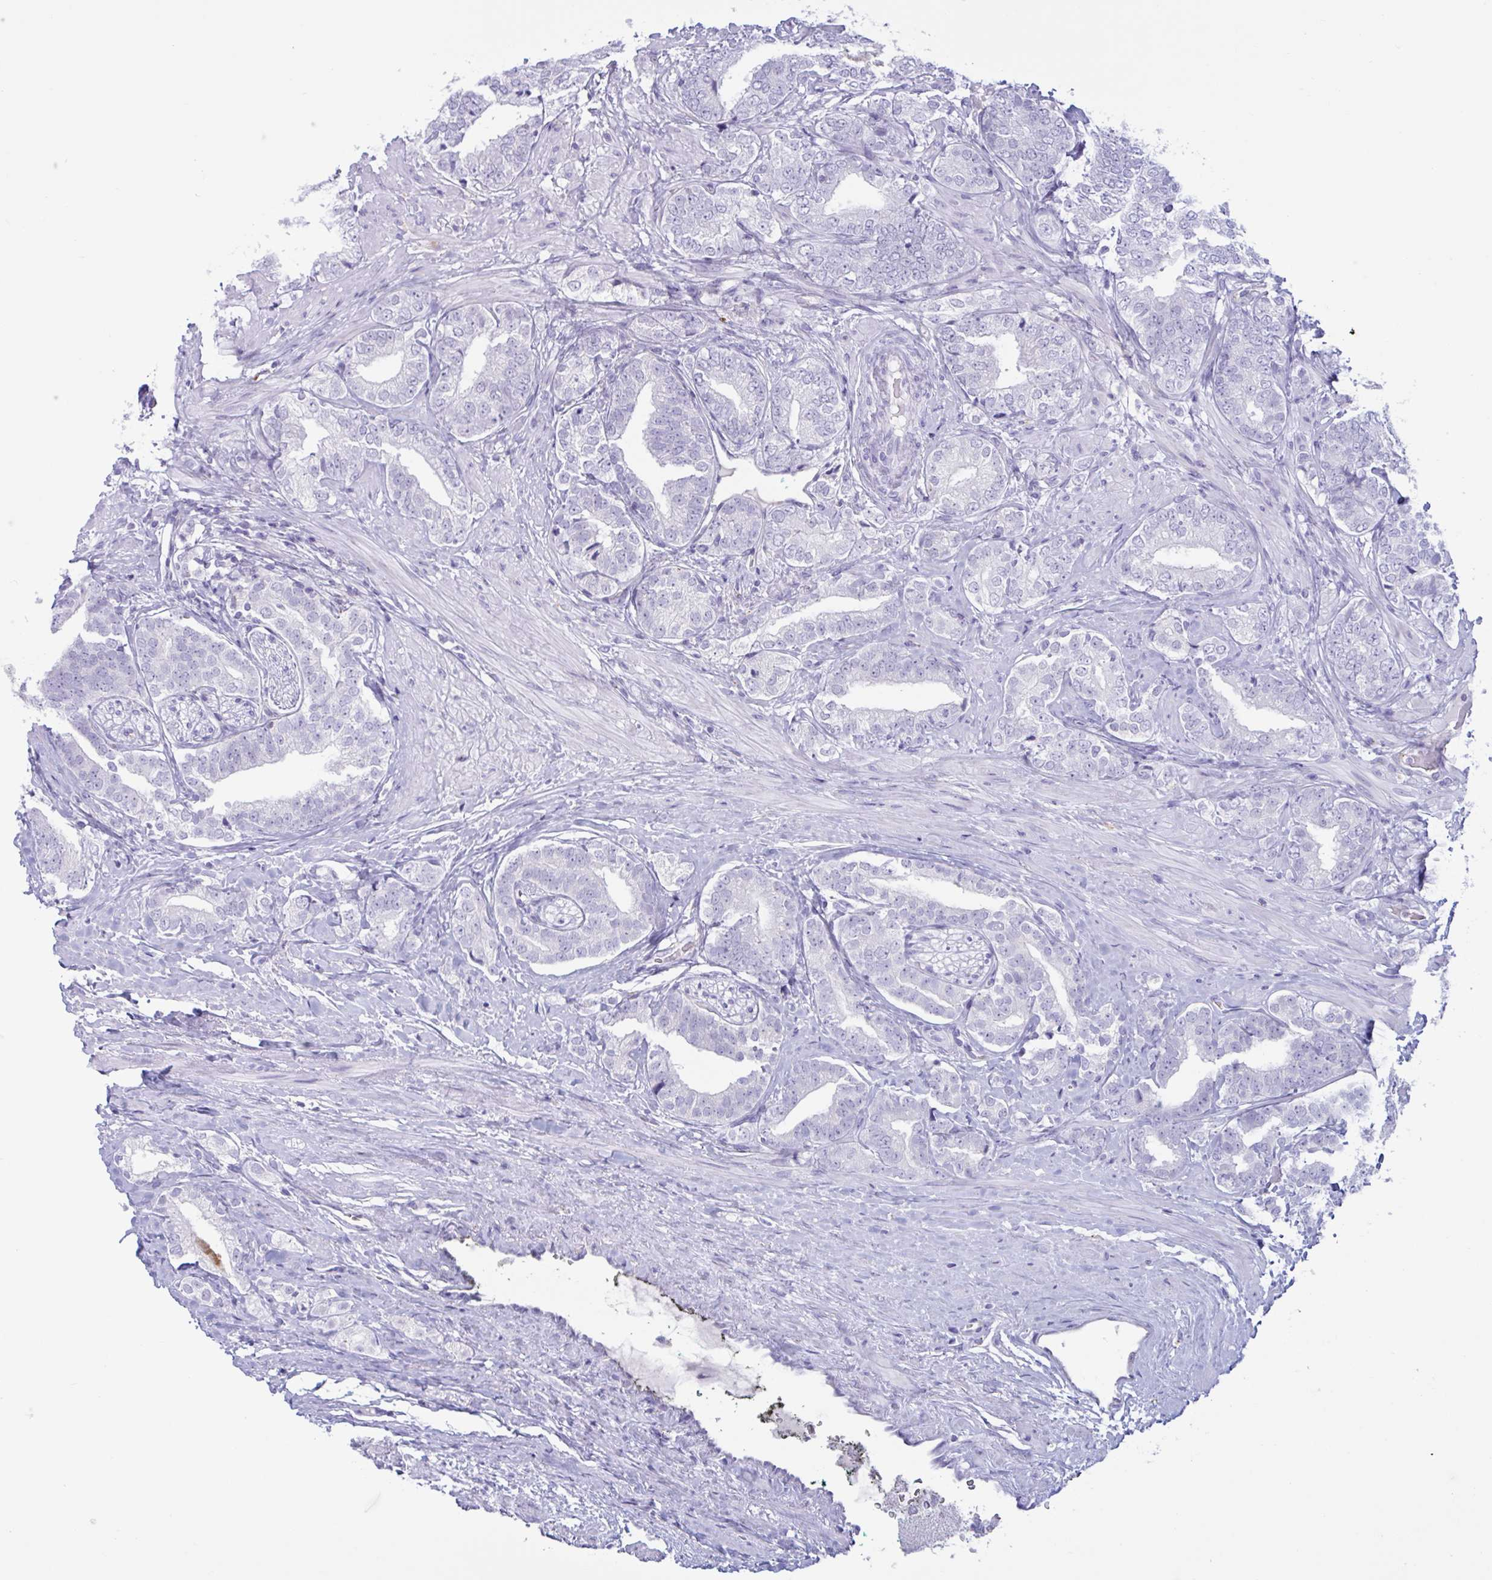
{"staining": {"intensity": "negative", "quantity": "none", "location": "none"}, "tissue": "prostate cancer", "cell_type": "Tumor cells", "image_type": "cancer", "snomed": [{"axis": "morphology", "description": "Adenocarcinoma, High grade"}, {"axis": "topography", "description": "Prostate"}], "caption": "The histopathology image shows no significant staining in tumor cells of prostate high-grade adenocarcinoma.", "gene": "XCL1", "patient": {"sex": "male", "age": 72}}